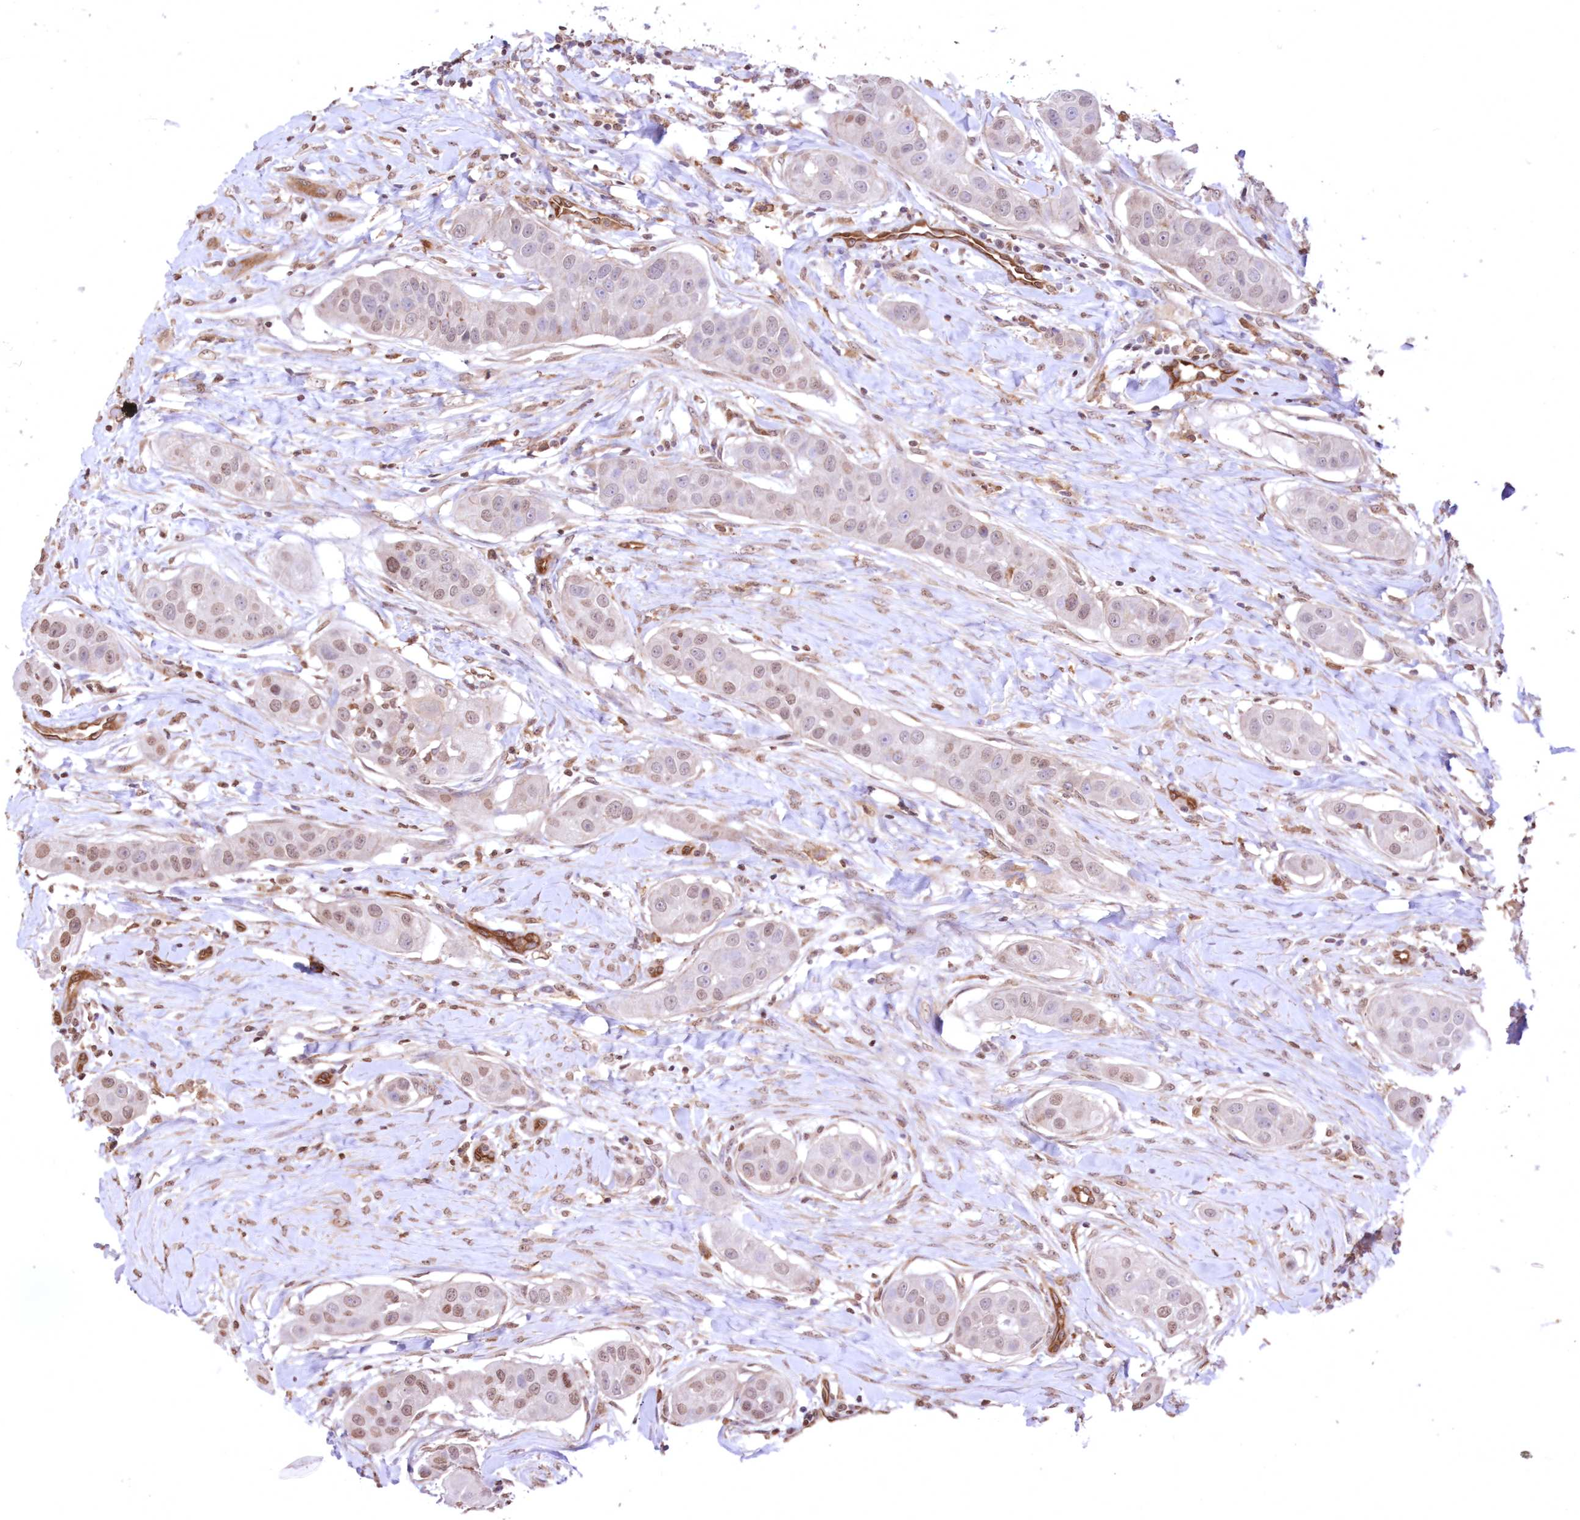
{"staining": {"intensity": "moderate", "quantity": "25%-75%", "location": "nuclear"}, "tissue": "head and neck cancer", "cell_type": "Tumor cells", "image_type": "cancer", "snomed": [{"axis": "morphology", "description": "Normal tissue, NOS"}, {"axis": "morphology", "description": "Squamous cell carcinoma, NOS"}, {"axis": "topography", "description": "Skeletal muscle"}, {"axis": "topography", "description": "Head-Neck"}], "caption": "An immunohistochemistry (IHC) micrograph of tumor tissue is shown. Protein staining in brown highlights moderate nuclear positivity in squamous cell carcinoma (head and neck) within tumor cells. (brown staining indicates protein expression, while blue staining denotes nuclei).", "gene": "FCHO2", "patient": {"sex": "male", "age": 51}}